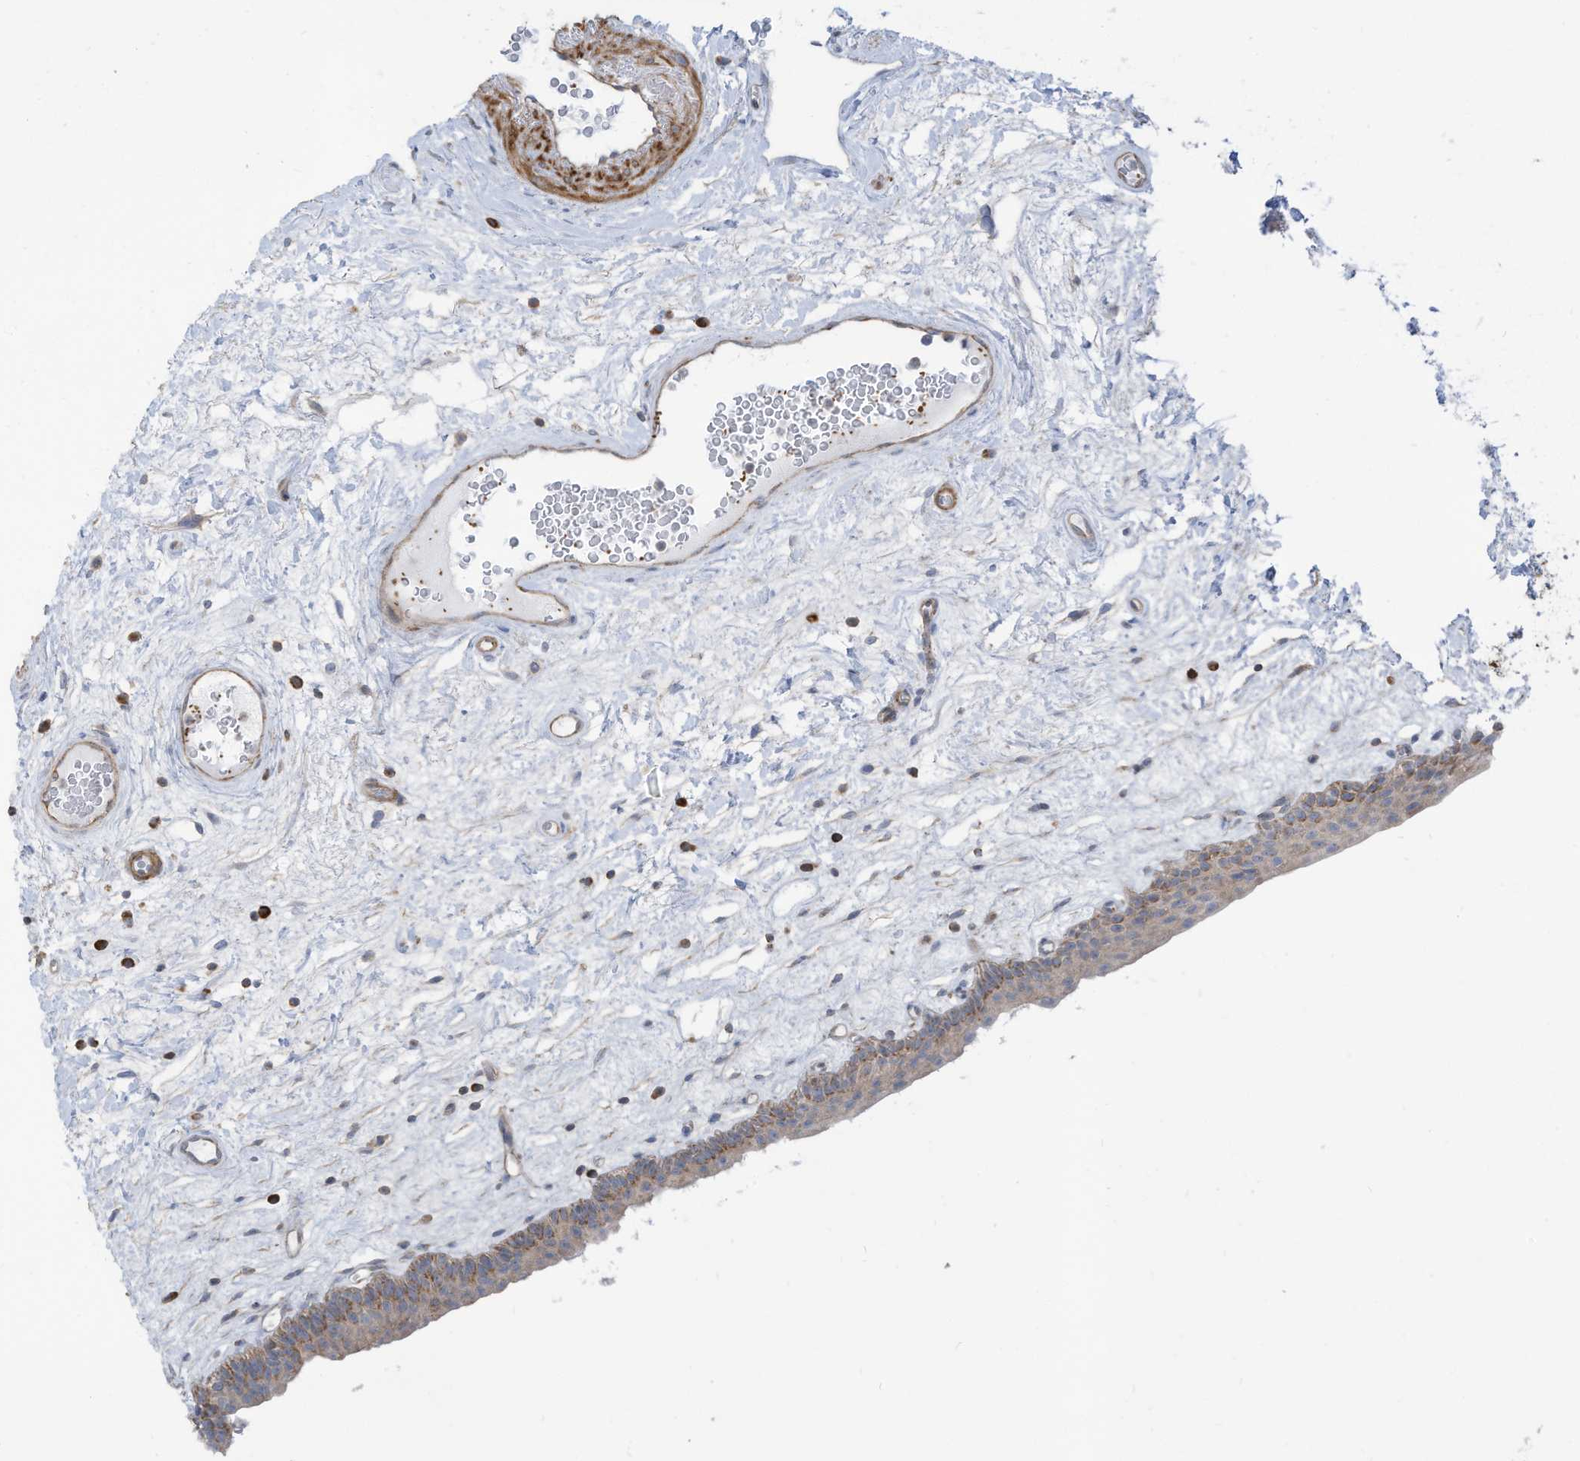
{"staining": {"intensity": "moderate", "quantity": "25%-75%", "location": "cytoplasmic/membranous"}, "tissue": "urinary bladder", "cell_type": "Urothelial cells", "image_type": "normal", "snomed": [{"axis": "morphology", "description": "Normal tissue, NOS"}, {"axis": "topography", "description": "Urinary bladder"}], "caption": "Protein staining shows moderate cytoplasmic/membranous positivity in about 25%-75% of urothelial cells in unremarkable urinary bladder. Nuclei are stained in blue.", "gene": "GTPBP2", "patient": {"sex": "male", "age": 83}}